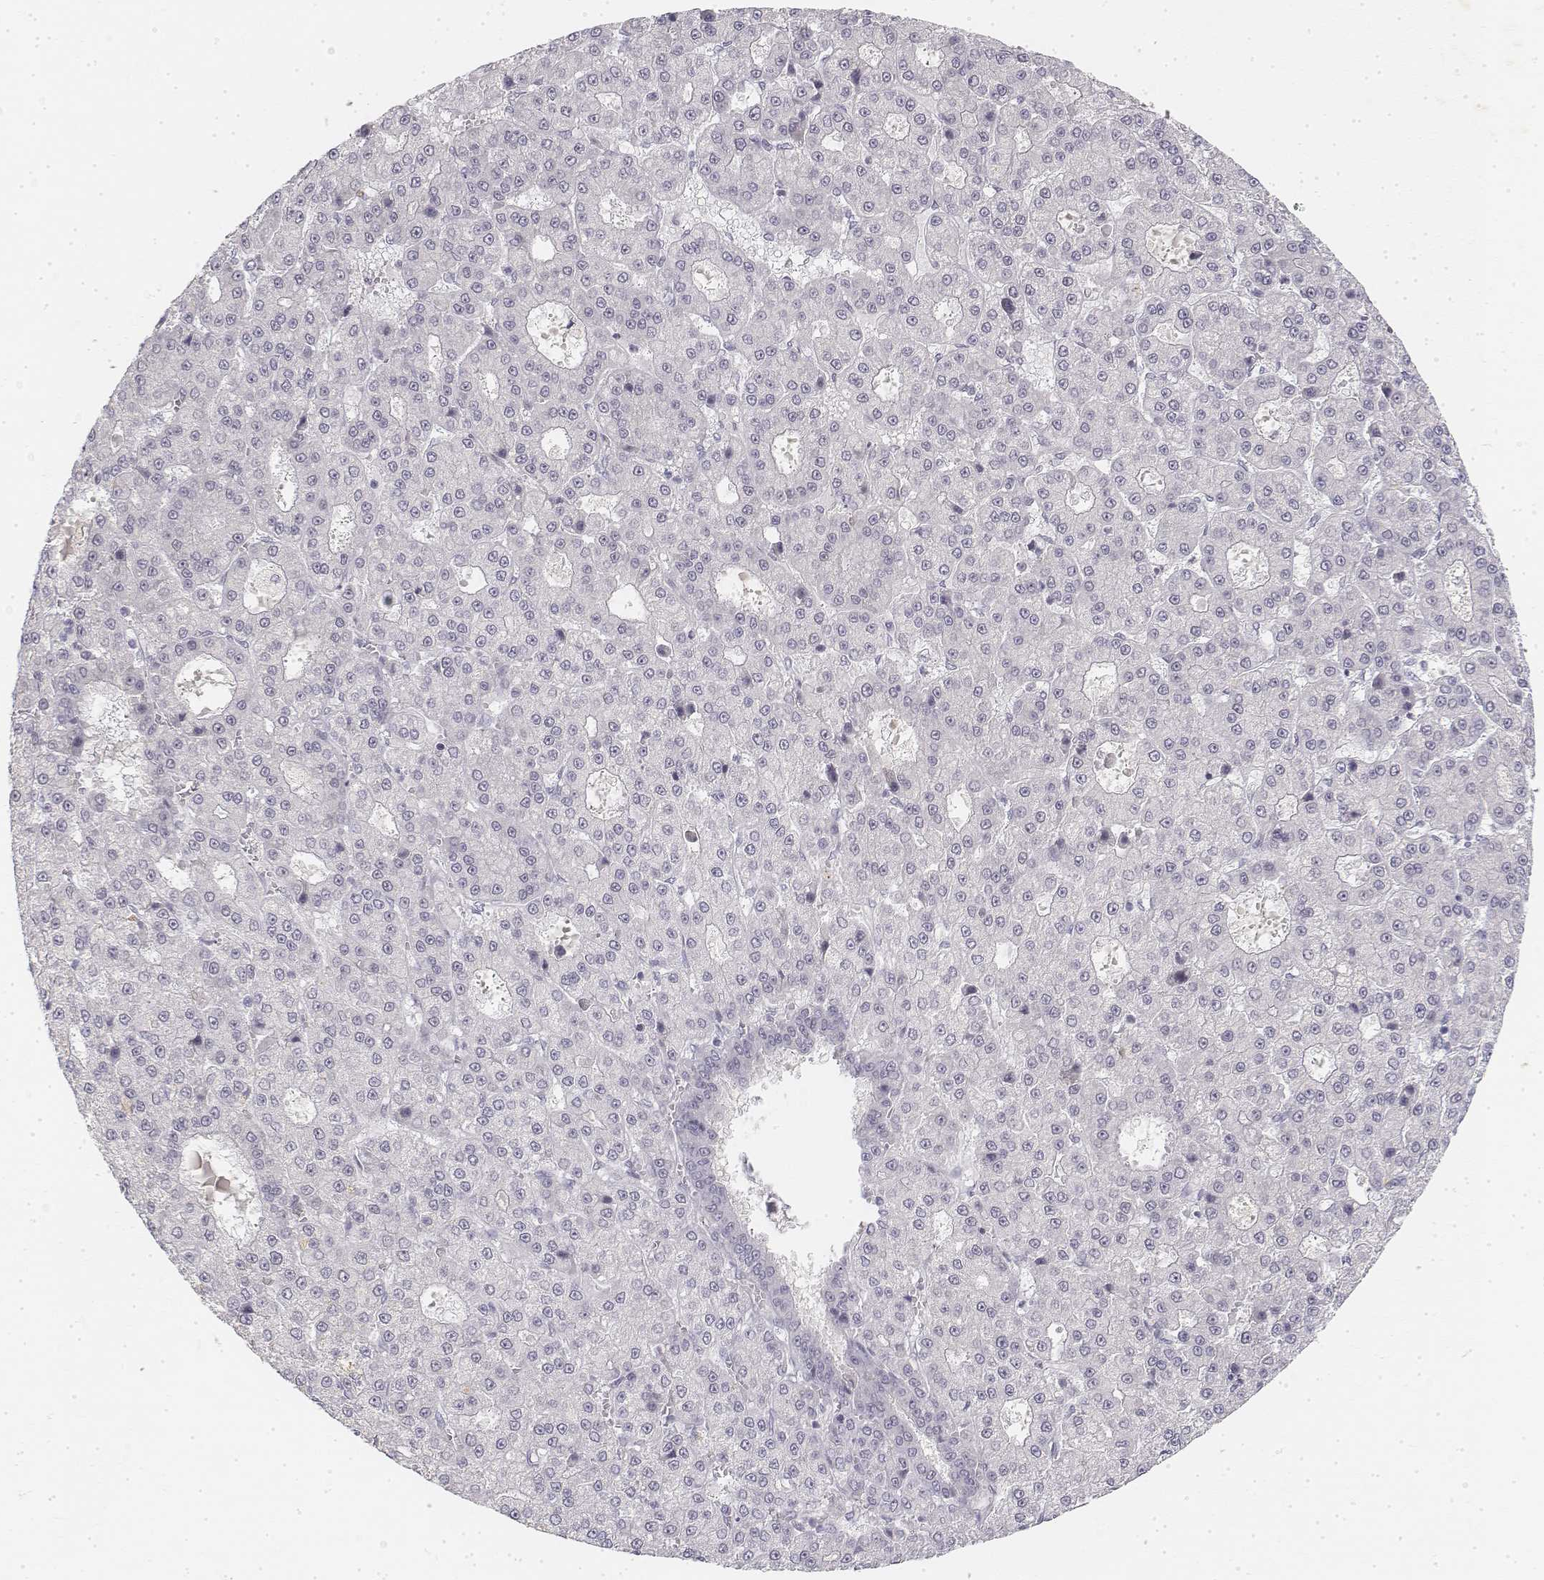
{"staining": {"intensity": "negative", "quantity": "none", "location": "none"}, "tissue": "liver cancer", "cell_type": "Tumor cells", "image_type": "cancer", "snomed": [{"axis": "morphology", "description": "Carcinoma, Hepatocellular, NOS"}, {"axis": "topography", "description": "Liver"}], "caption": "A photomicrograph of hepatocellular carcinoma (liver) stained for a protein exhibits no brown staining in tumor cells.", "gene": "KRT84", "patient": {"sex": "male", "age": 70}}